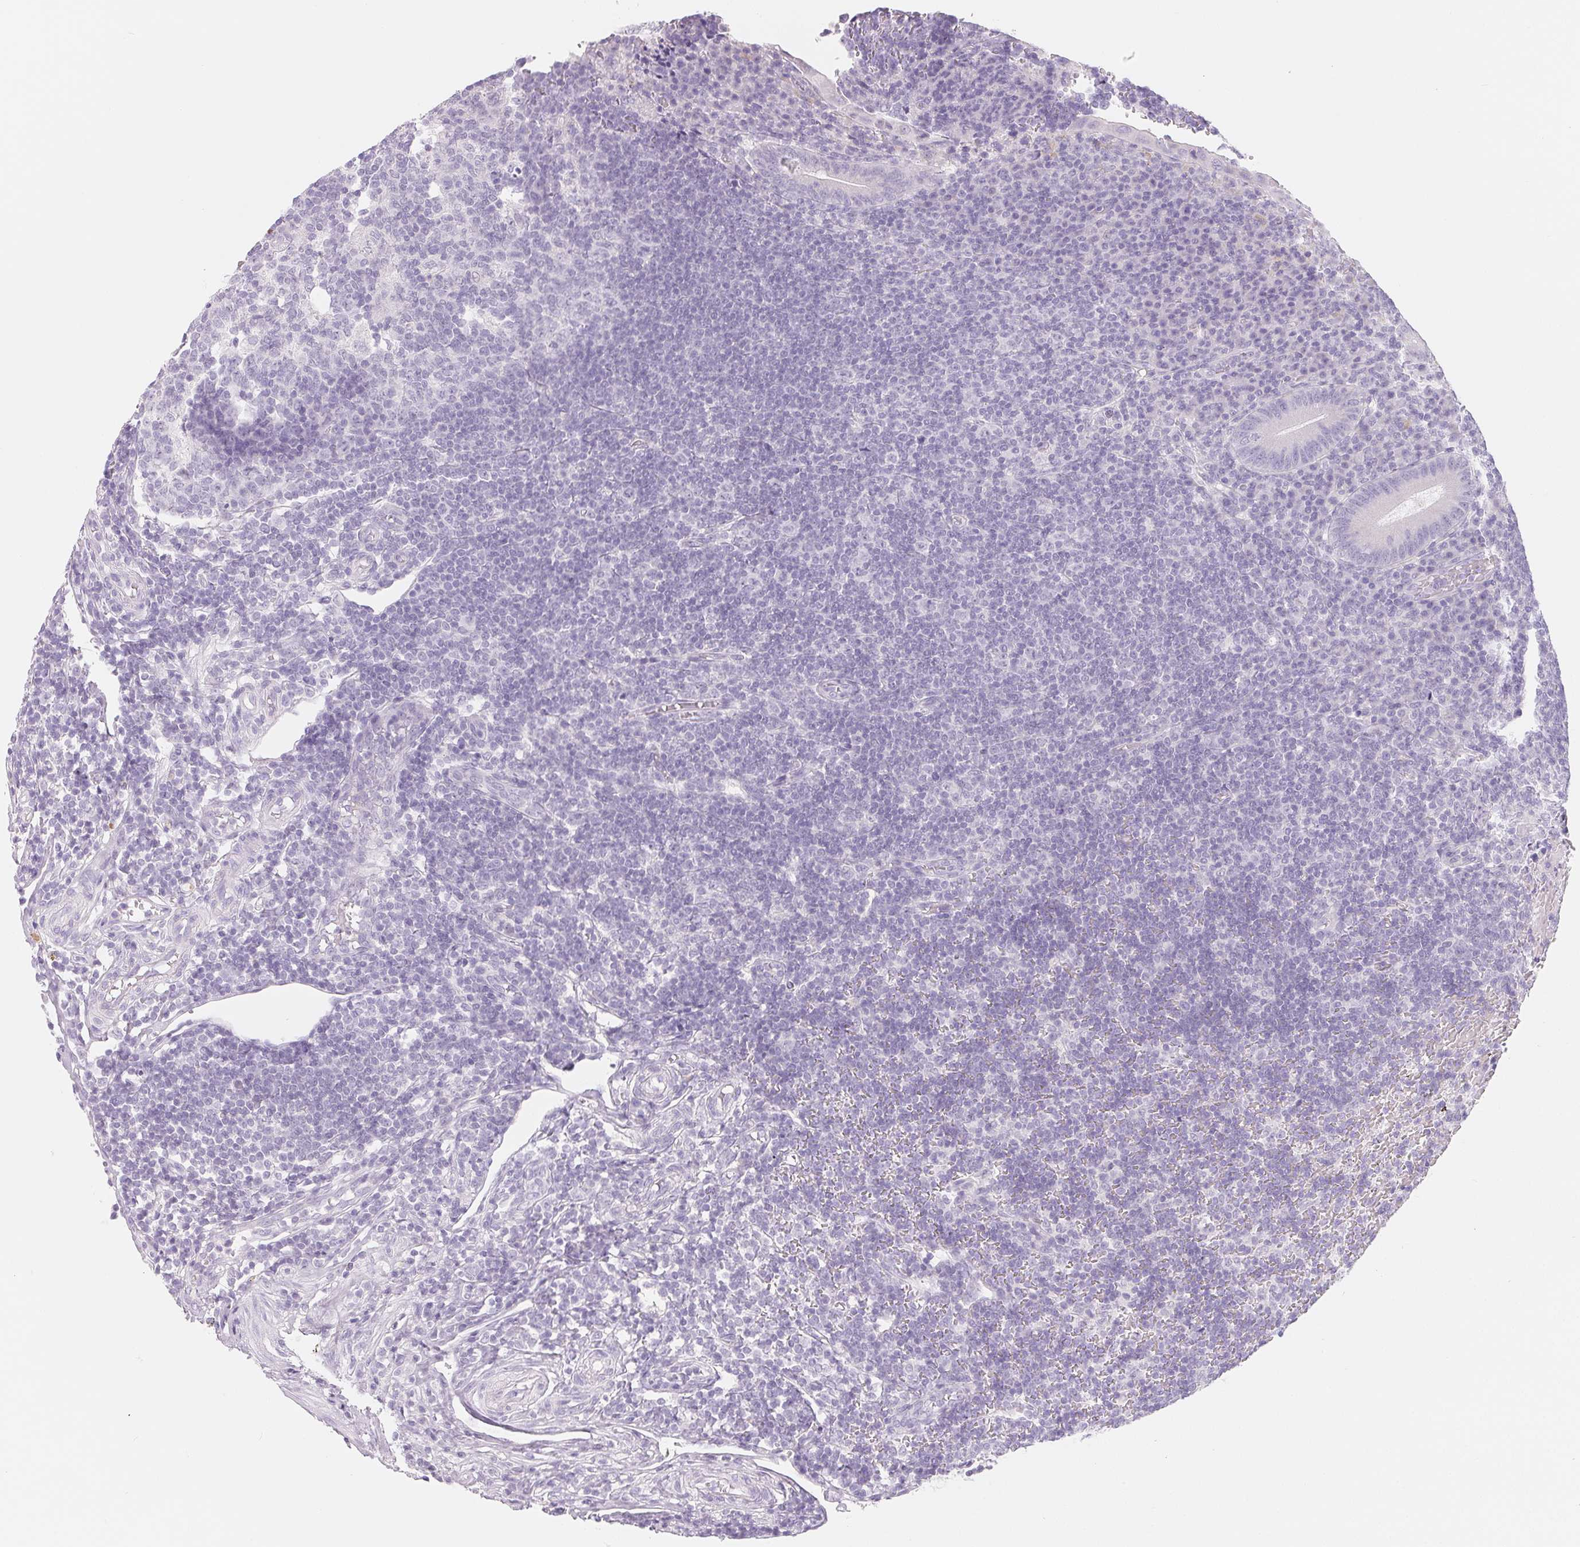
{"staining": {"intensity": "negative", "quantity": "none", "location": "none"}, "tissue": "appendix", "cell_type": "Glandular cells", "image_type": "normal", "snomed": [{"axis": "morphology", "description": "Normal tissue, NOS"}, {"axis": "topography", "description": "Appendix"}], "caption": "The histopathology image shows no significant expression in glandular cells of appendix.", "gene": "SPACA5B", "patient": {"sex": "male", "age": 18}}